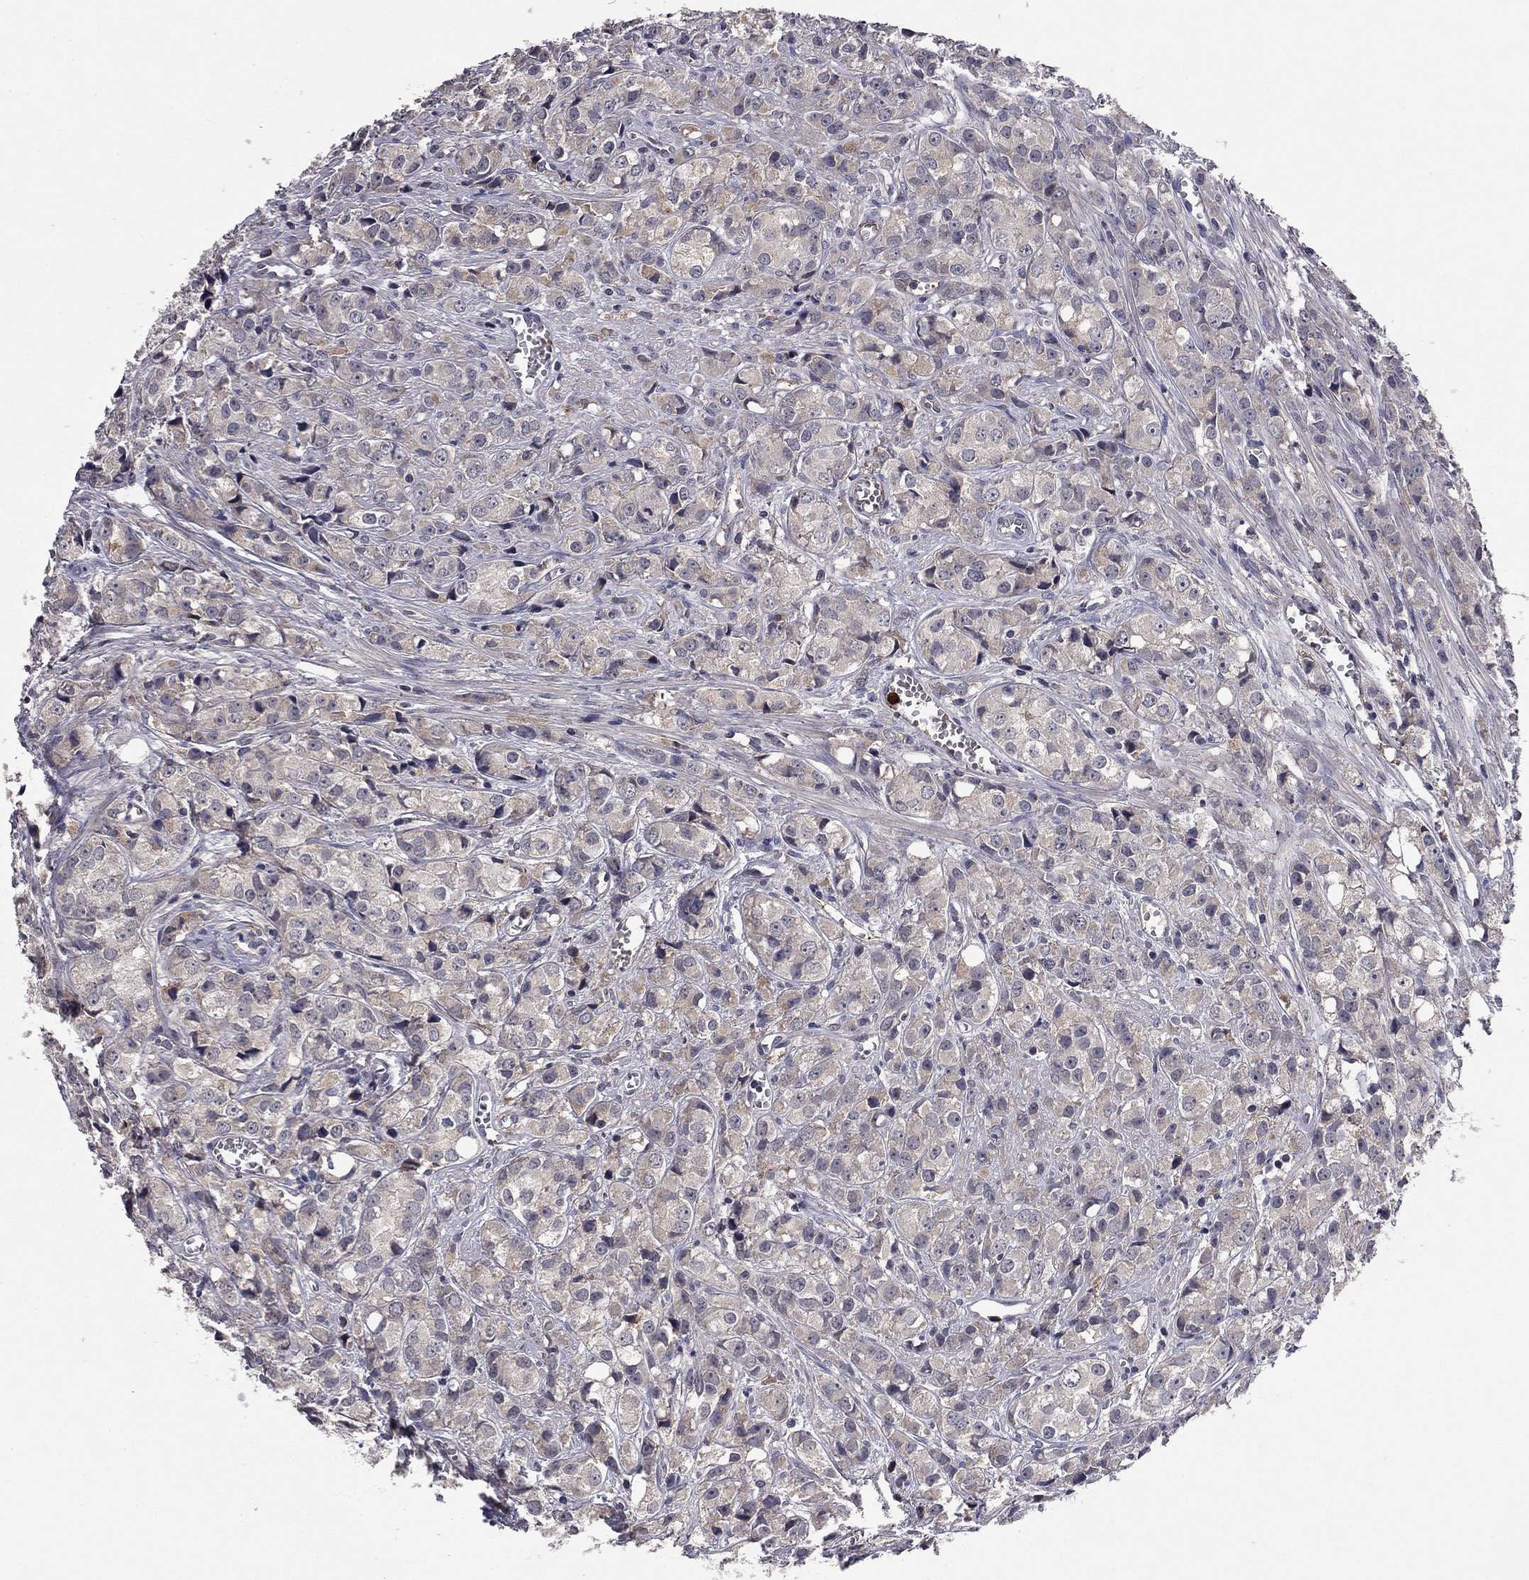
{"staining": {"intensity": "weak", "quantity": "<25%", "location": "cytoplasmic/membranous"}, "tissue": "prostate cancer", "cell_type": "Tumor cells", "image_type": "cancer", "snomed": [{"axis": "morphology", "description": "Adenocarcinoma, Medium grade"}, {"axis": "topography", "description": "Prostate"}], "caption": "DAB immunohistochemical staining of human prostate medium-grade adenocarcinoma exhibits no significant positivity in tumor cells.", "gene": "PROS1", "patient": {"sex": "male", "age": 74}}